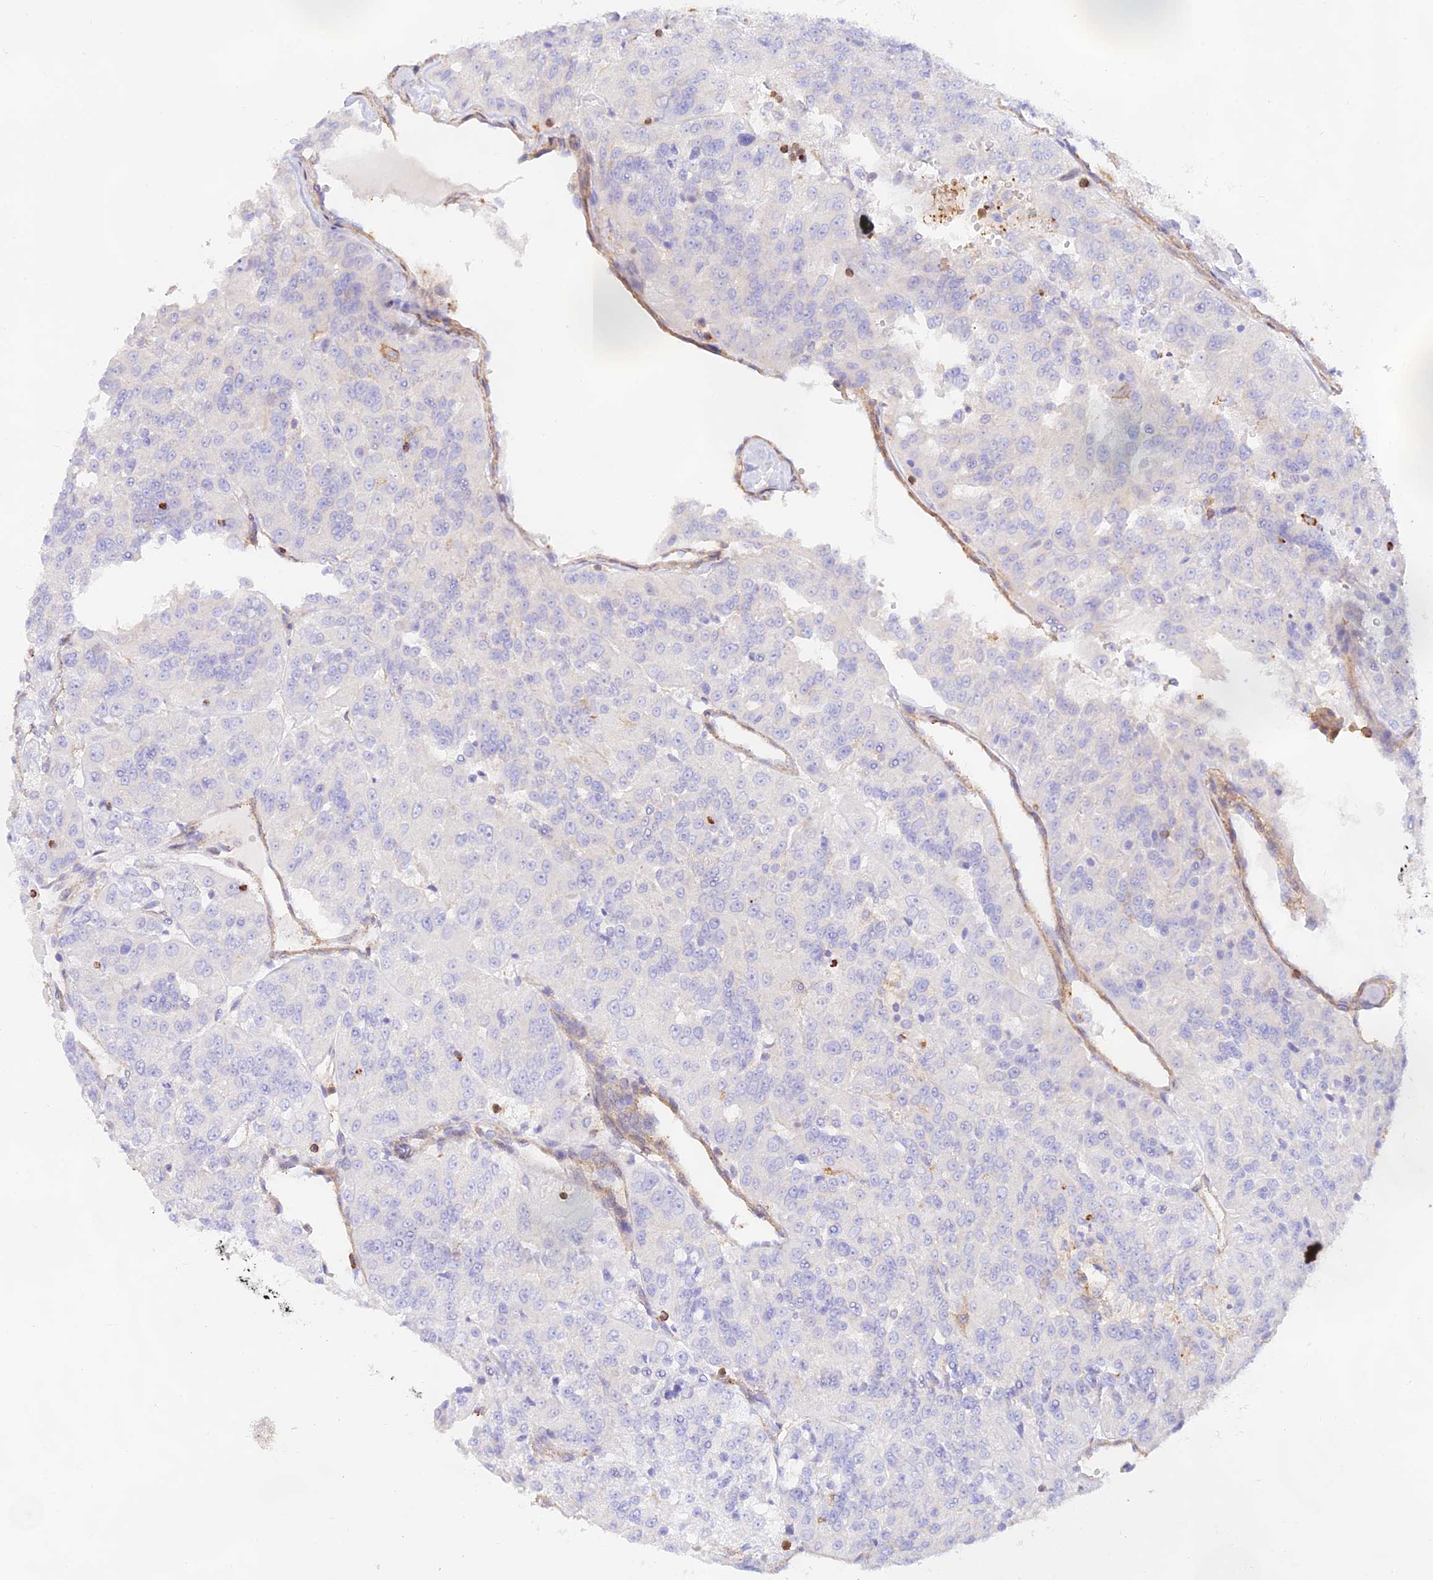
{"staining": {"intensity": "negative", "quantity": "none", "location": "none"}, "tissue": "renal cancer", "cell_type": "Tumor cells", "image_type": "cancer", "snomed": [{"axis": "morphology", "description": "Adenocarcinoma, NOS"}, {"axis": "topography", "description": "Kidney"}], "caption": "The photomicrograph demonstrates no significant positivity in tumor cells of renal cancer (adenocarcinoma).", "gene": "DENND1C", "patient": {"sex": "female", "age": 63}}